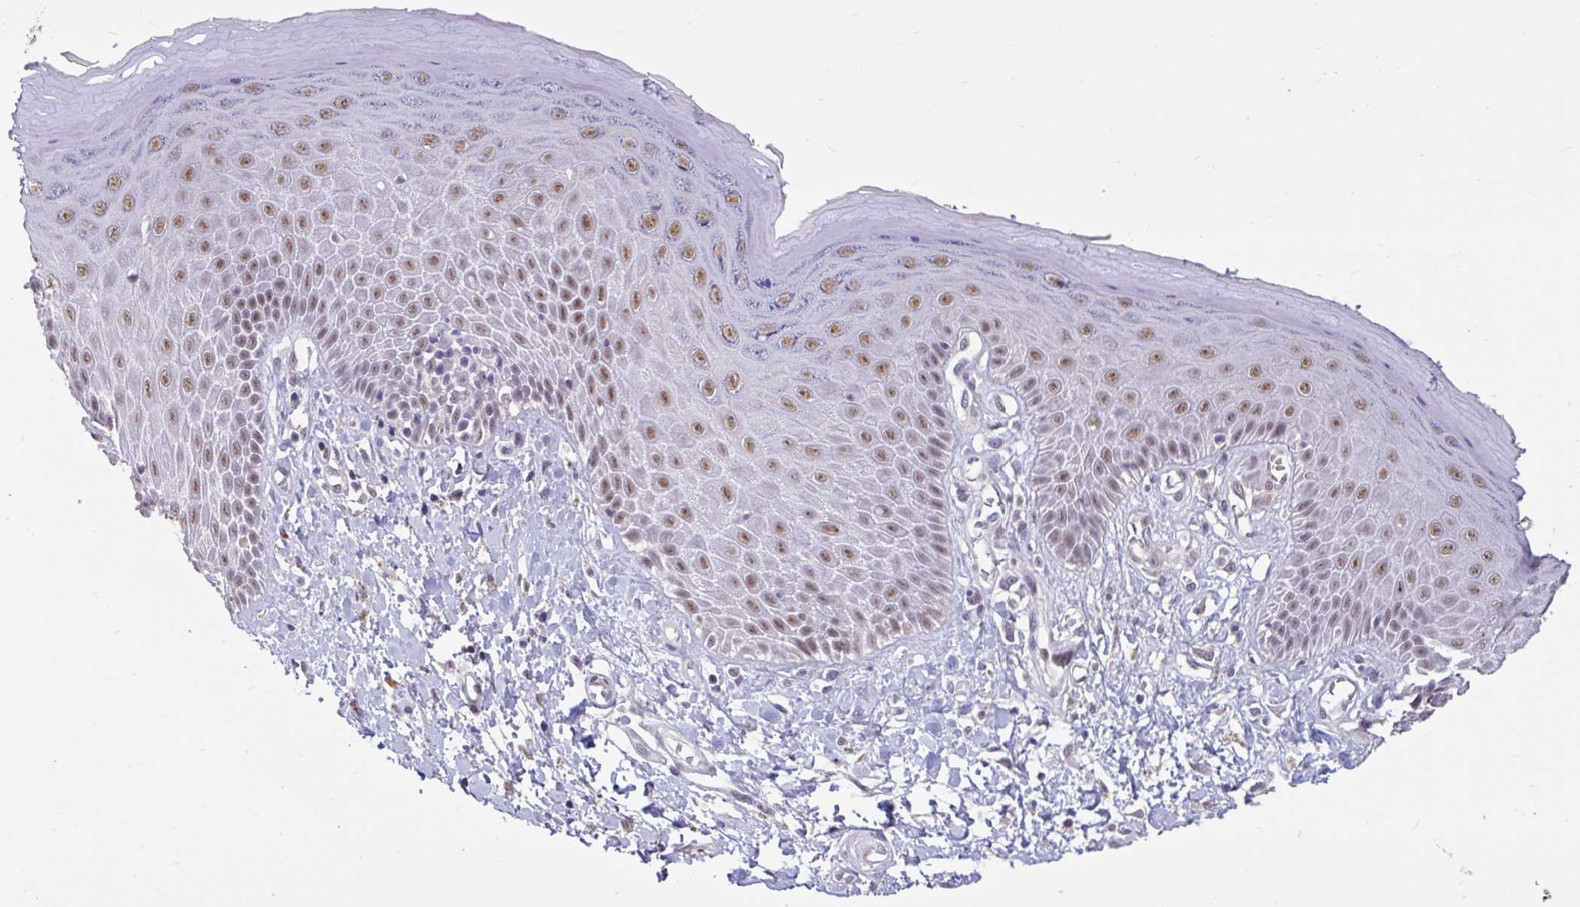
{"staining": {"intensity": "moderate", "quantity": ">75%", "location": "cytoplasmic/membranous,nuclear"}, "tissue": "skin", "cell_type": "Epidermal cells", "image_type": "normal", "snomed": [{"axis": "morphology", "description": "Normal tissue, NOS"}, {"axis": "topography", "description": "Anal"}, {"axis": "topography", "description": "Peripheral nerve tissue"}], "caption": "Immunohistochemistry (IHC) of benign human skin exhibits medium levels of moderate cytoplasmic/membranous,nuclear staining in approximately >75% of epidermal cells.", "gene": "DDX39A", "patient": {"sex": "male", "age": 78}}